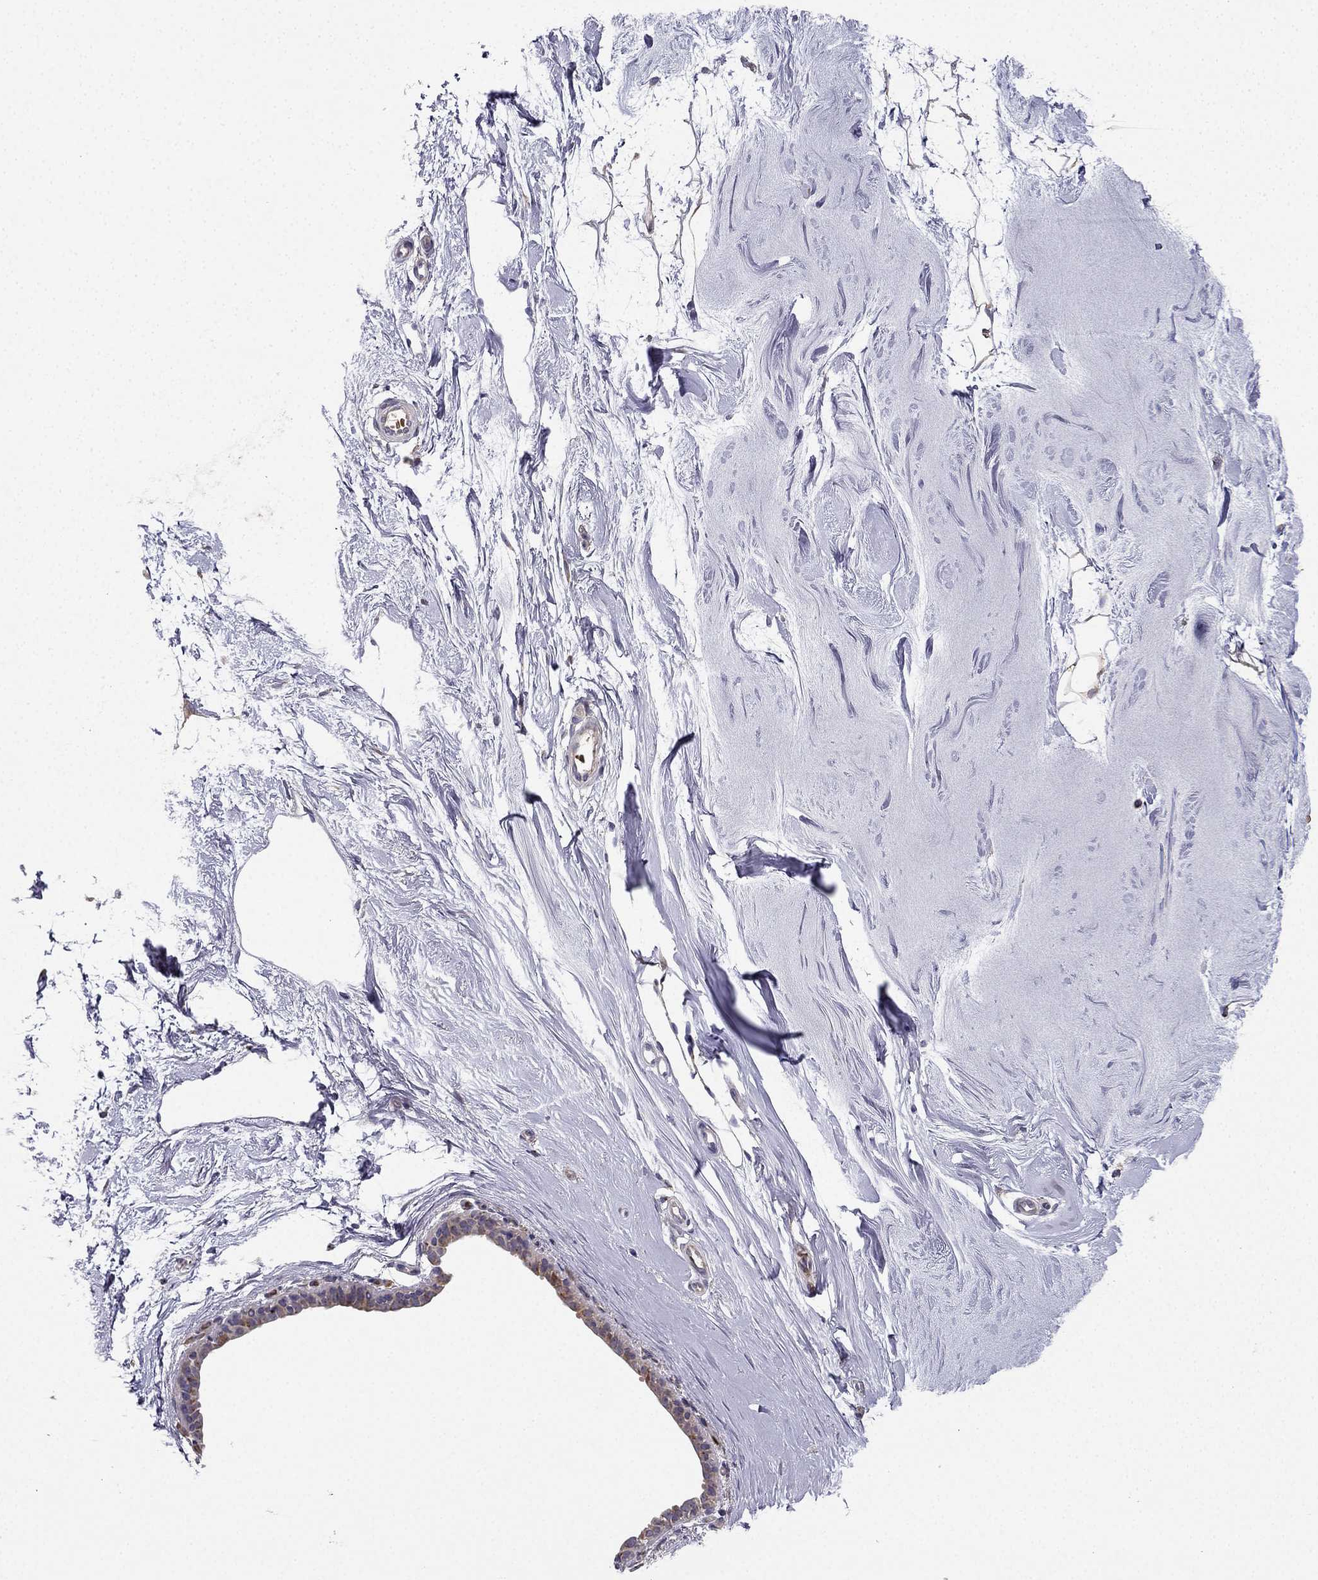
{"staining": {"intensity": "negative", "quantity": "none", "location": "none"}, "tissue": "breast", "cell_type": "Adipocytes", "image_type": "normal", "snomed": [{"axis": "morphology", "description": "Normal tissue, NOS"}, {"axis": "topography", "description": "Breast"}], "caption": "The photomicrograph displays no significant staining in adipocytes of breast.", "gene": "B4GALT7", "patient": {"sex": "female", "age": 49}}